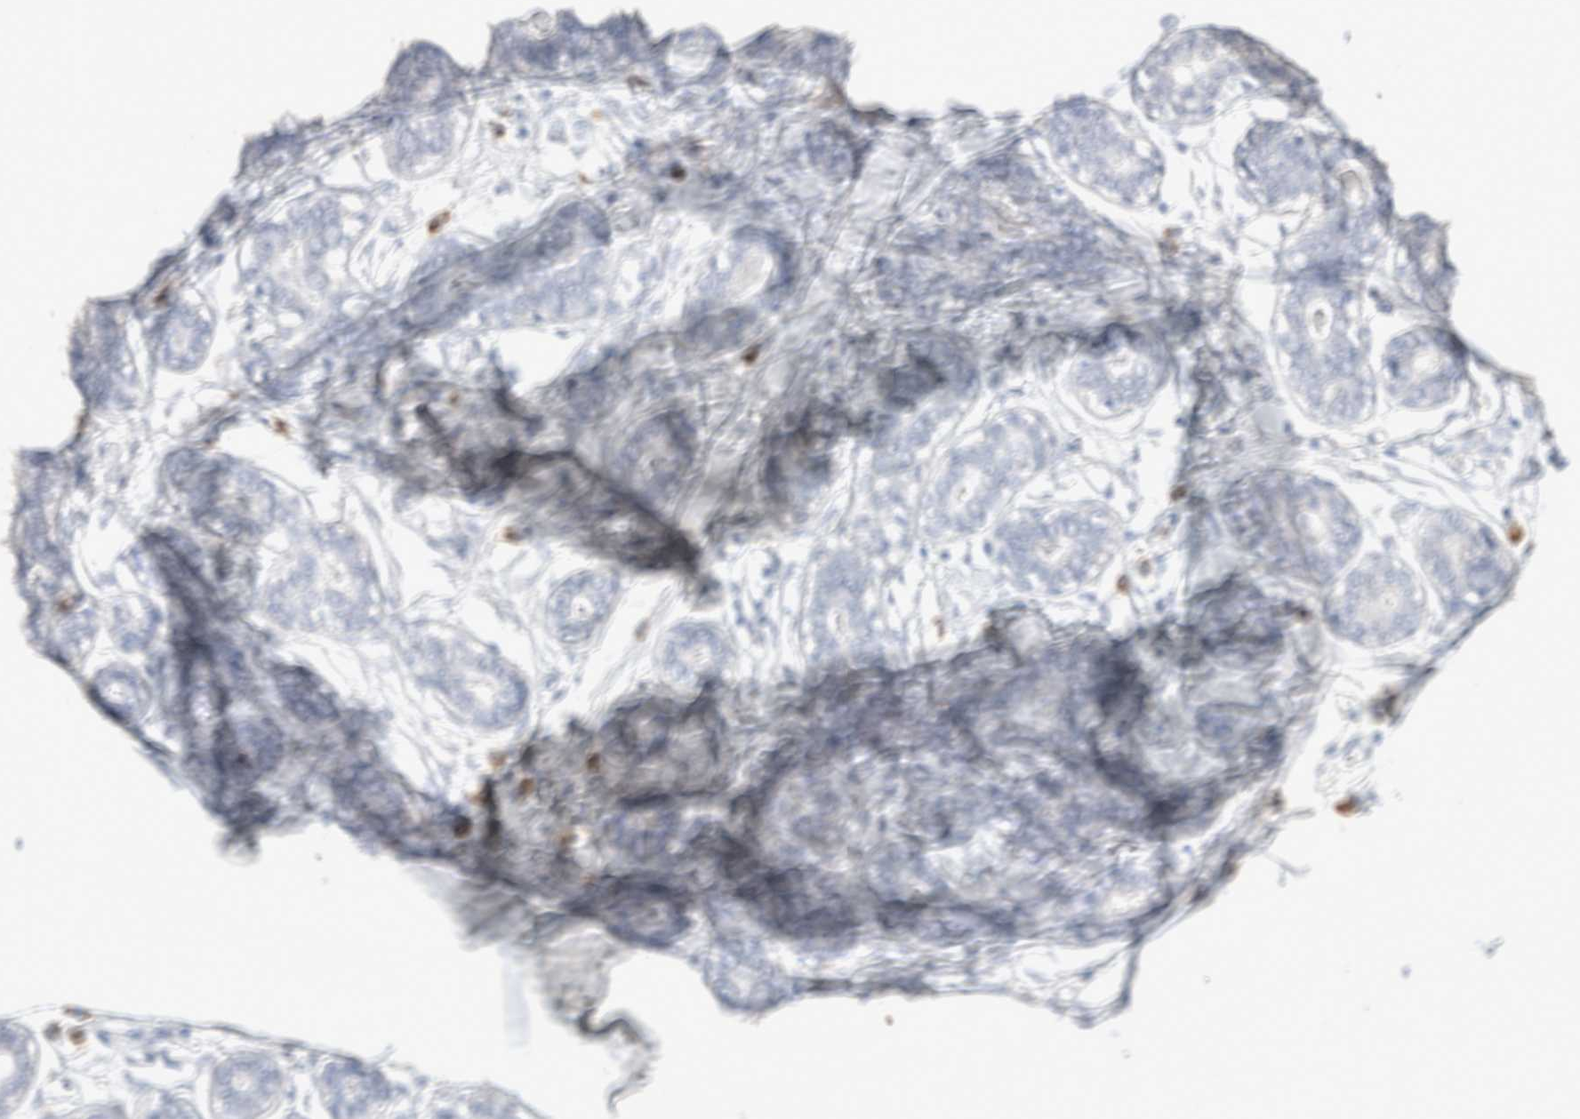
{"staining": {"intensity": "negative", "quantity": "none", "location": "none"}, "tissue": "breast", "cell_type": "Adipocytes", "image_type": "normal", "snomed": [{"axis": "morphology", "description": "Normal tissue, NOS"}, {"axis": "topography", "description": "Breast"}], "caption": "An image of breast stained for a protein exhibits no brown staining in adipocytes.", "gene": "CD80", "patient": {"sex": "female", "age": 23}}